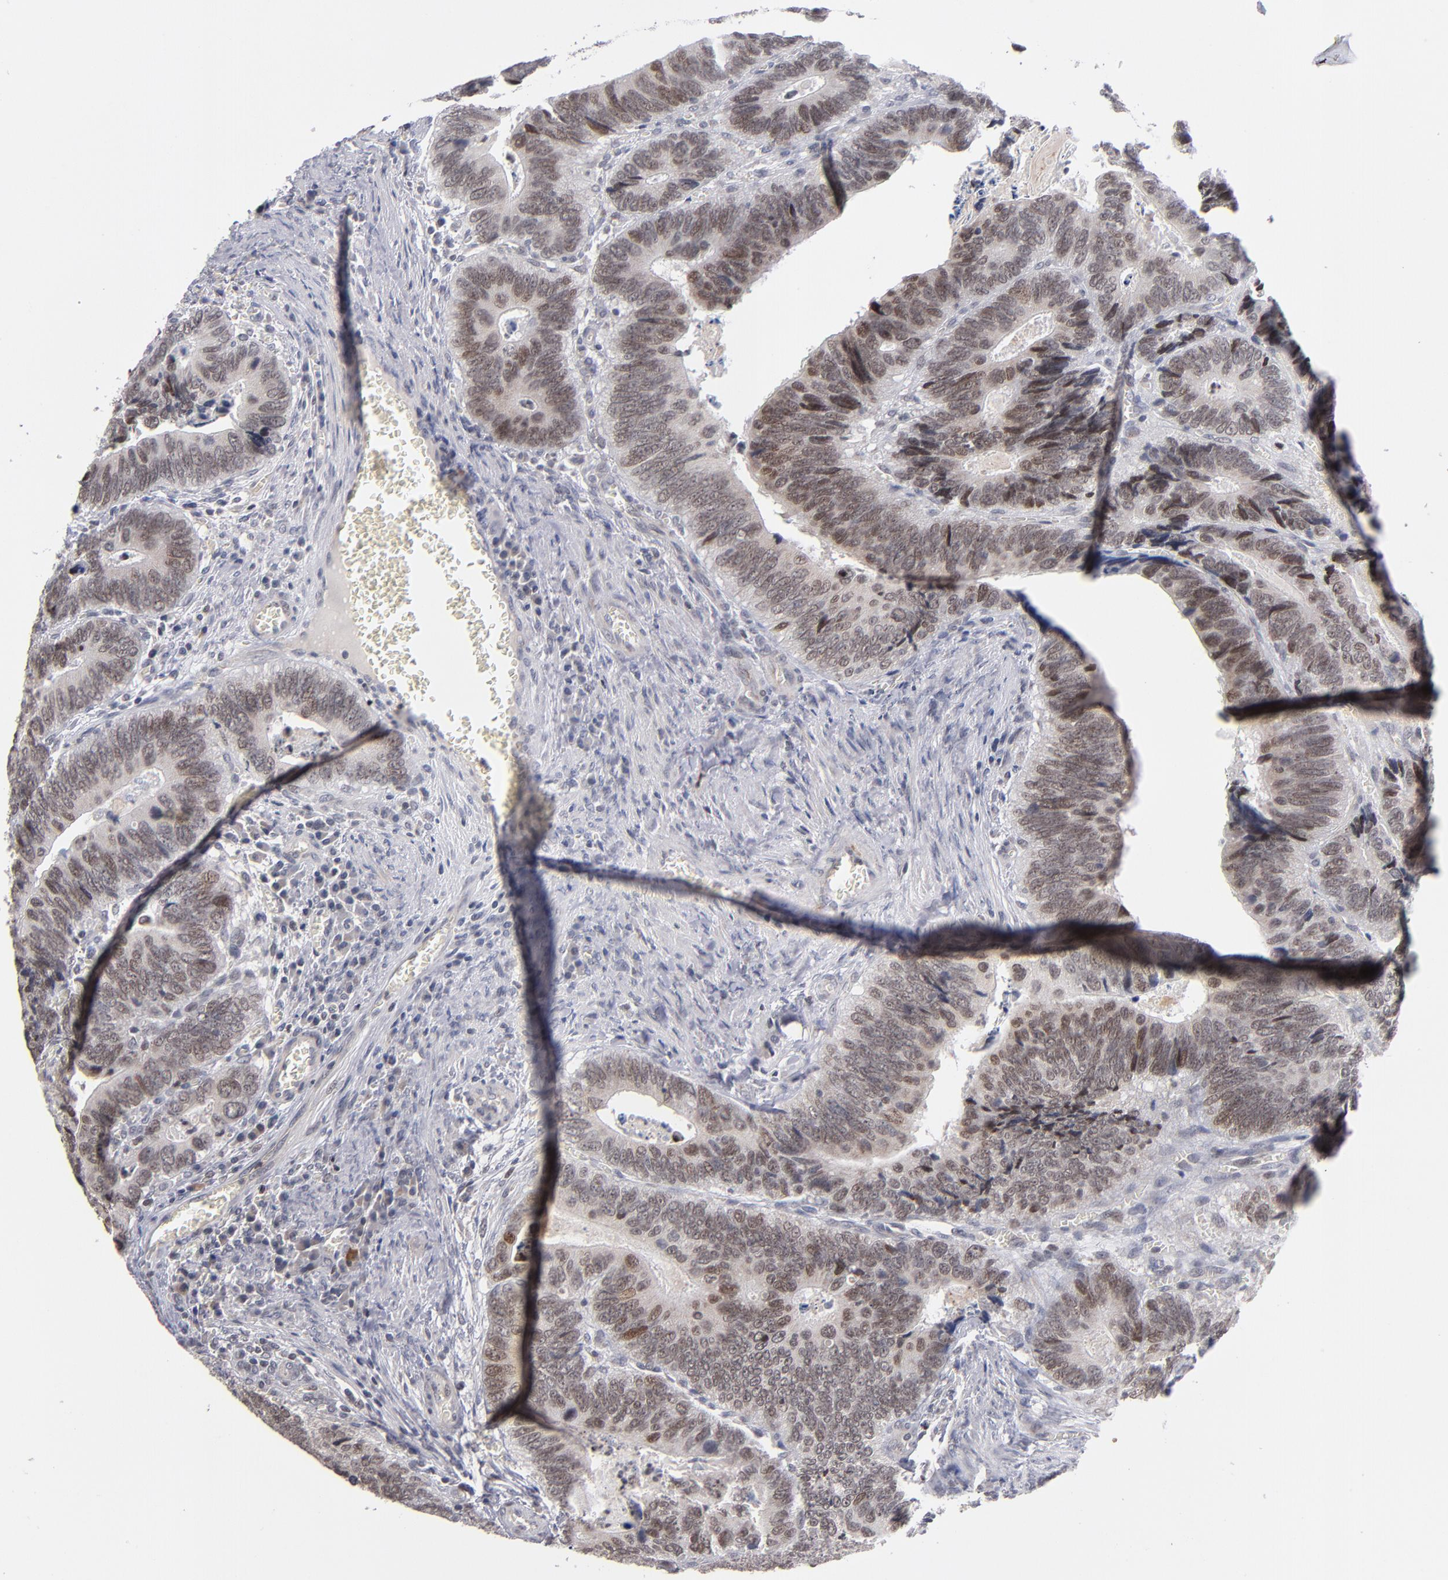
{"staining": {"intensity": "moderate", "quantity": "25%-75%", "location": "nuclear"}, "tissue": "colorectal cancer", "cell_type": "Tumor cells", "image_type": "cancer", "snomed": [{"axis": "morphology", "description": "Adenocarcinoma, NOS"}, {"axis": "topography", "description": "Colon"}], "caption": "High-power microscopy captured an immunohistochemistry (IHC) photomicrograph of adenocarcinoma (colorectal), revealing moderate nuclear positivity in approximately 25%-75% of tumor cells.", "gene": "ODF2", "patient": {"sex": "male", "age": 72}}